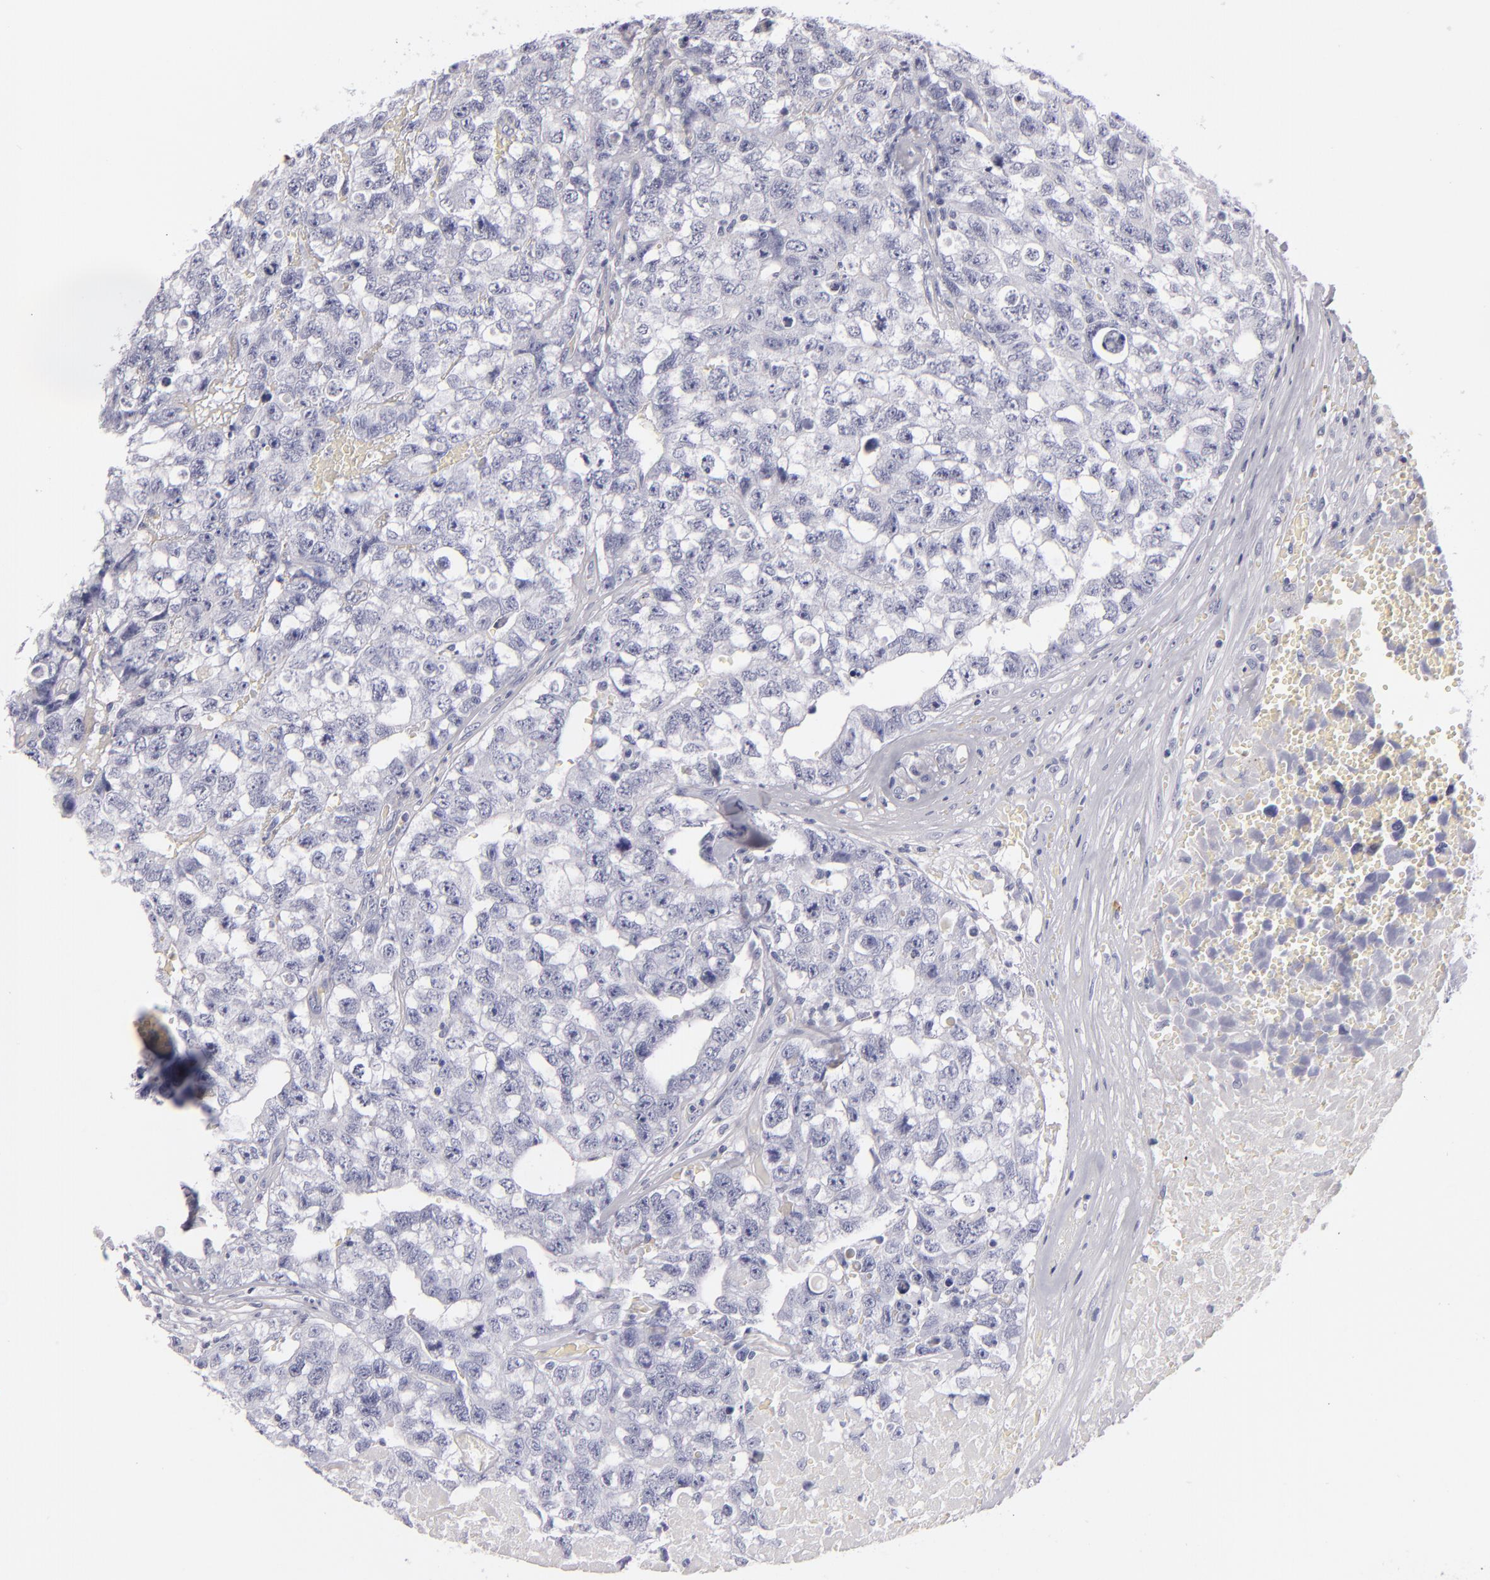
{"staining": {"intensity": "negative", "quantity": "none", "location": "none"}, "tissue": "testis cancer", "cell_type": "Tumor cells", "image_type": "cancer", "snomed": [{"axis": "morphology", "description": "Carcinoma, Embryonal, NOS"}, {"axis": "topography", "description": "Testis"}], "caption": "Immunohistochemistry (IHC) image of human embryonal carcinoma (testis) stained for a protein (brown), which exhibits no staining in tumor cells.", "gene": "F13A1", "patient": {"sex": "male", "age": 31}}